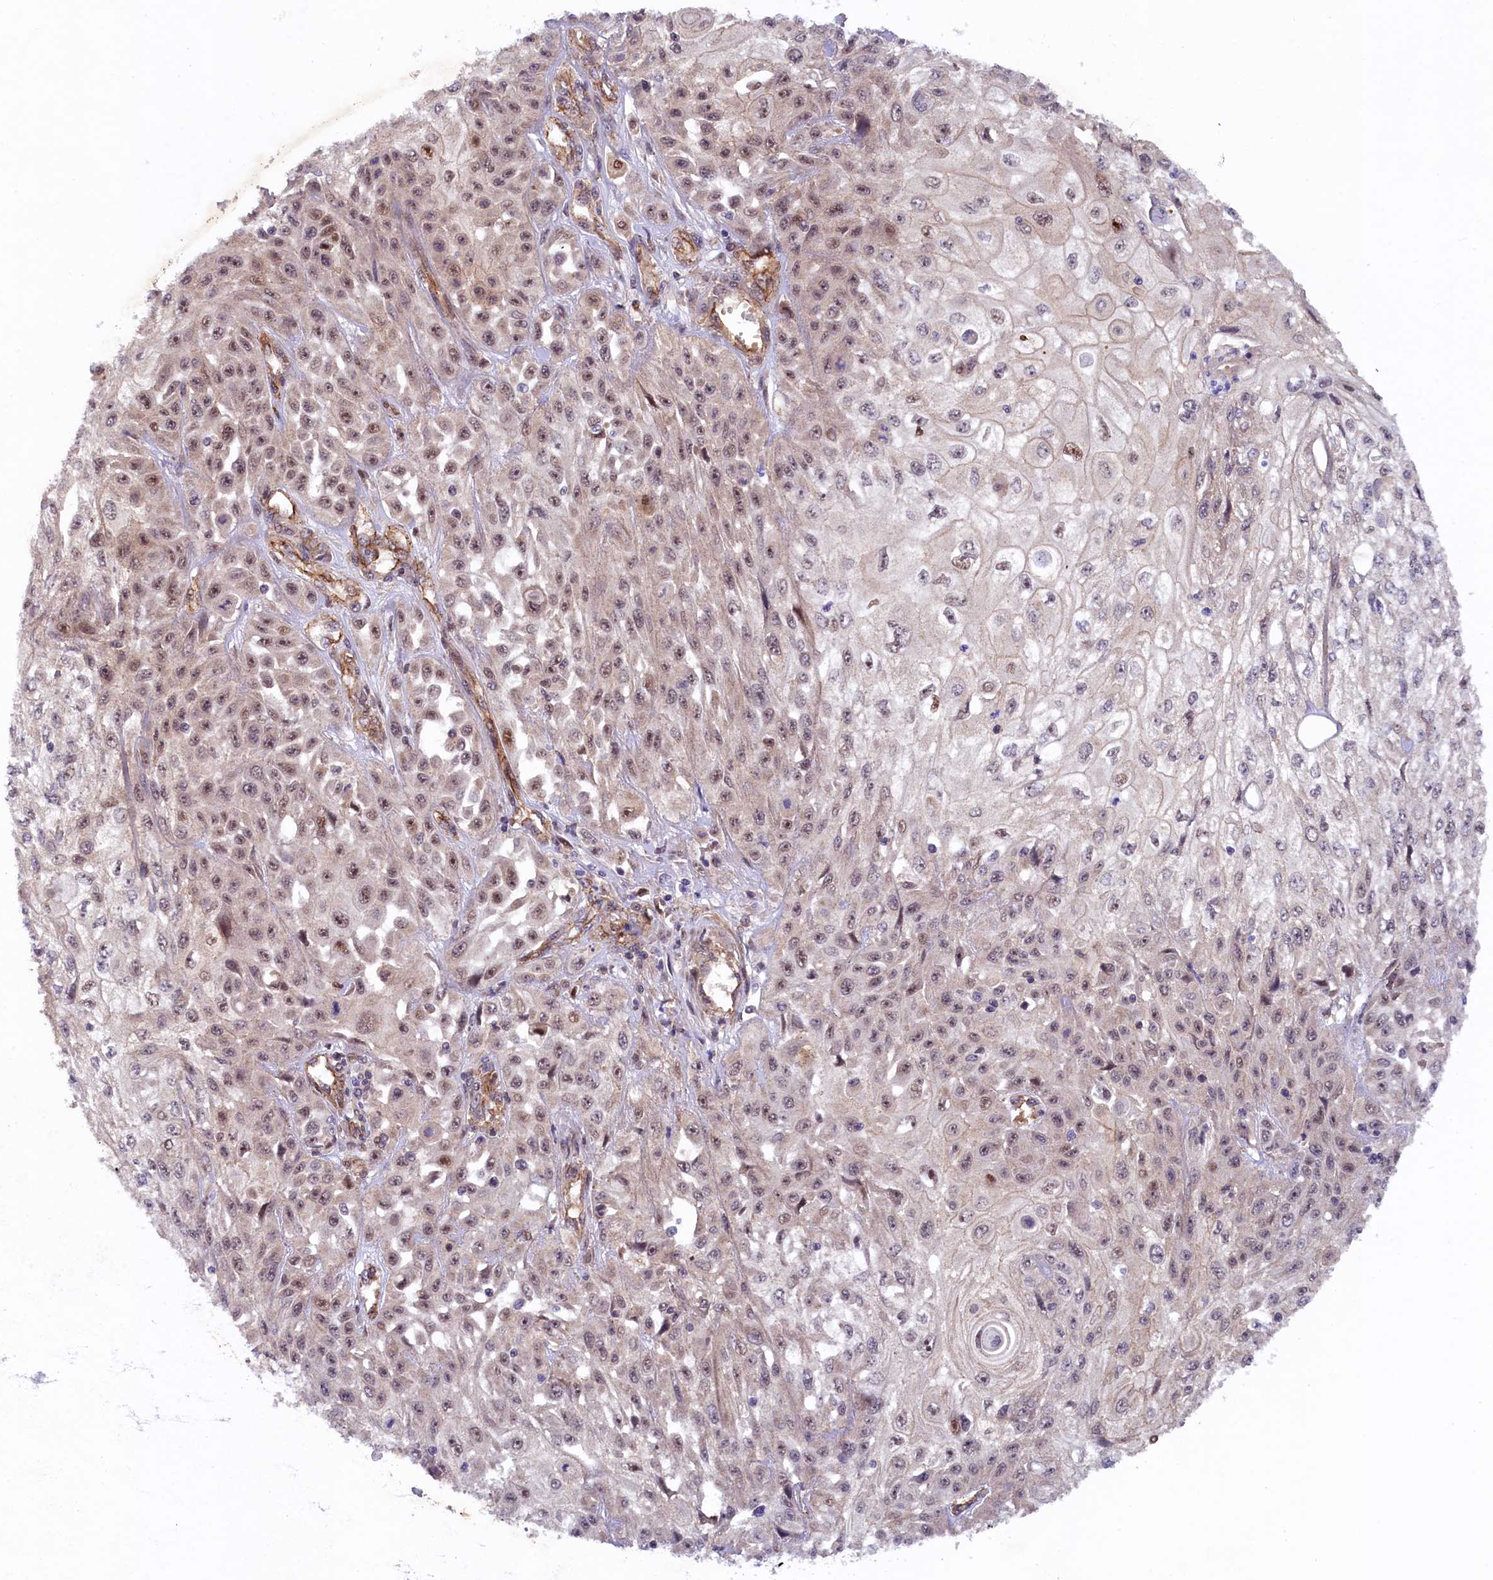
{"staining": {"intensity": "weak", "quantity": ">75%", "location": "nuclear"}, "tissue": "skin cancer", "cell_type": "Tumor cells", "image_type": "cancer", "snomed": [{"axis": "morphology", "description": "Squamous cell carcinoma, NOS"}, {"axis": "morphology", "description": "Squamous cell carcinoma, metastatic, NOS"}, {"axis": "topography", "description": "Skin"}, {"axis": "topography", "description": "Lymph node"}], "caption": "Brown immunohistochemical staining in squamous cell carcinoma (skin) demonstrates weak nuclear staining in about >75% of tumor cells.", "gene": "ARL14EP", "patient": {"sex": "male", "age": 75}}